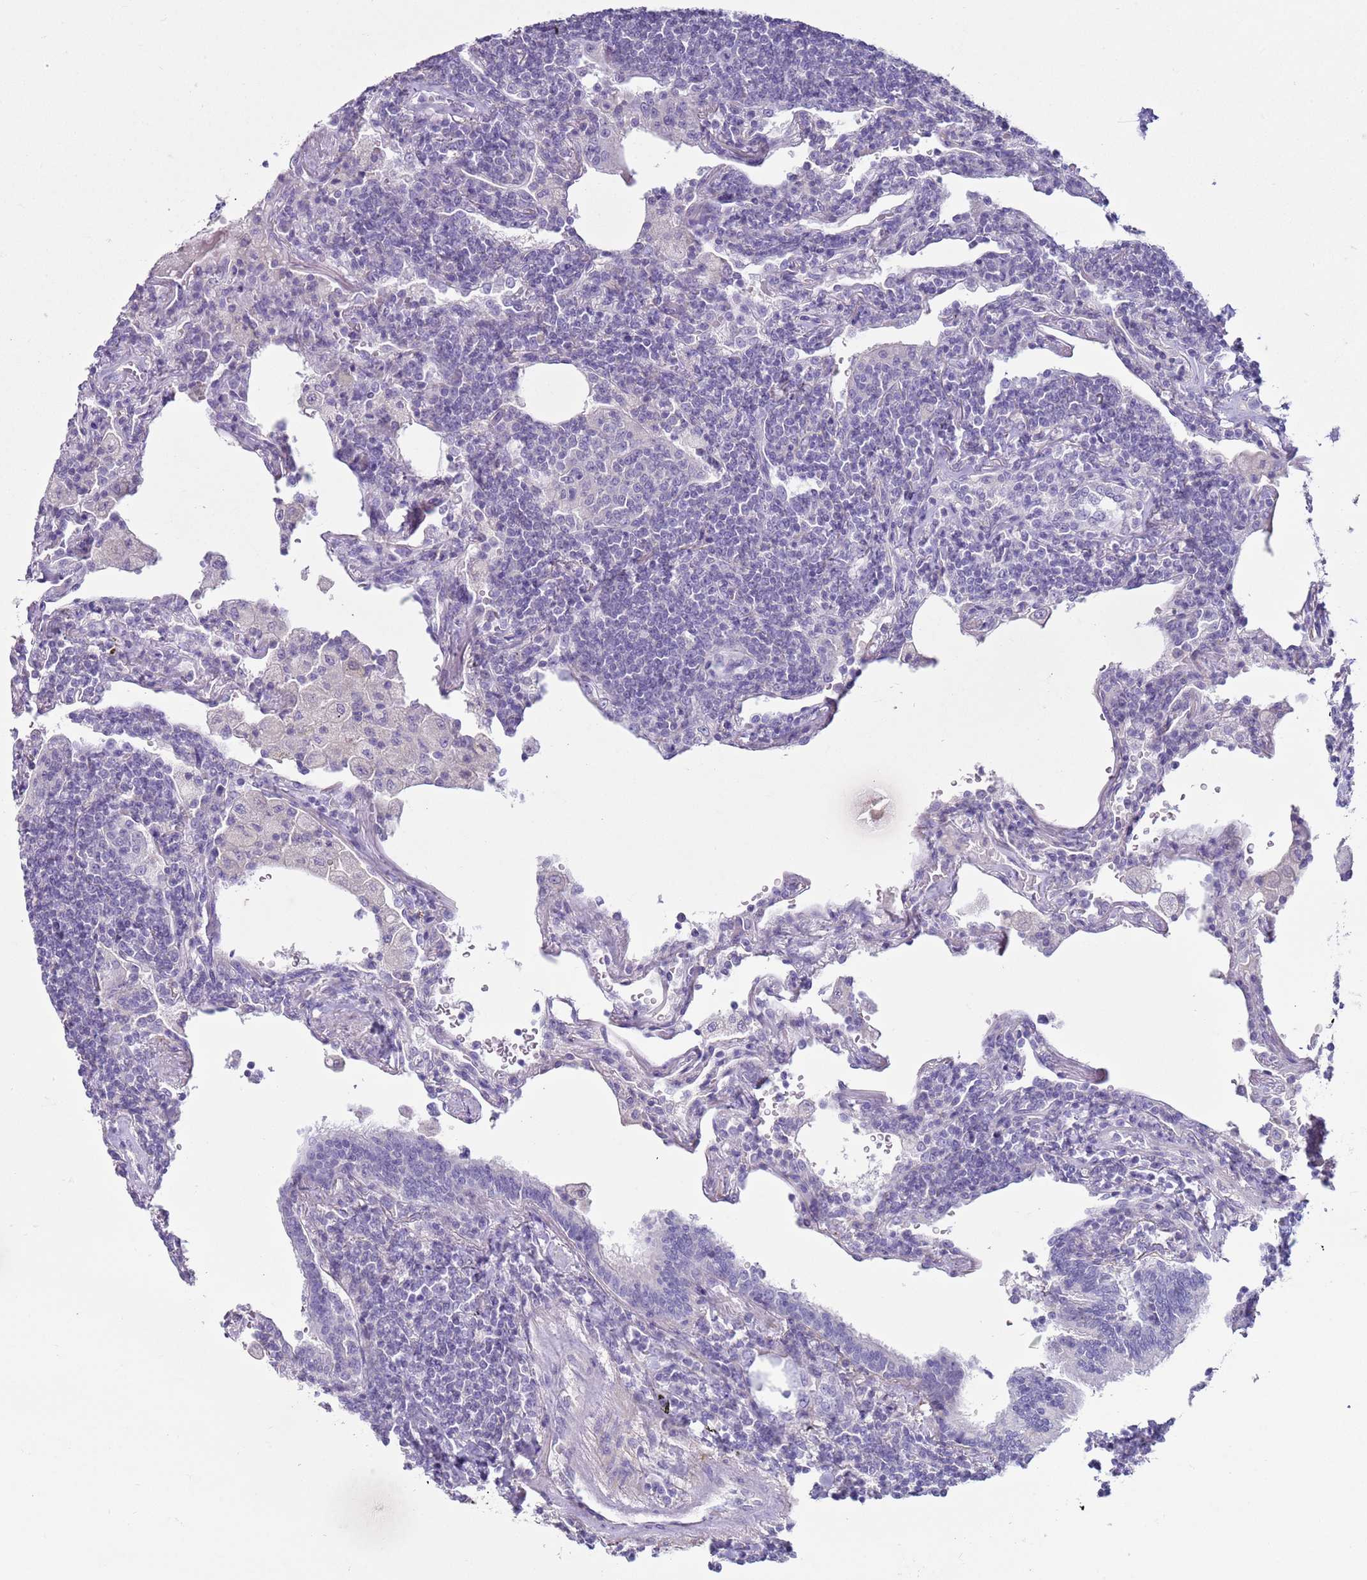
{"staining": {"intensity": "negative", "quantity": "none", "location": "none"}, "tissue": "lymphoma", "cell_type": "Tumor cells", "image_type": "cancer", "snomed": [{"axis": "morphology", "description": "Malignant lymphoma, non-Hodgkin's type, Low grade"}, {"axis": "topography", "description": "Lung"}], "caption": "The image exhibits no significant positivity in tumor cells of lymphoma.", "gene": "NPAP1", "patient": {"sex": "female", "age": 71}}